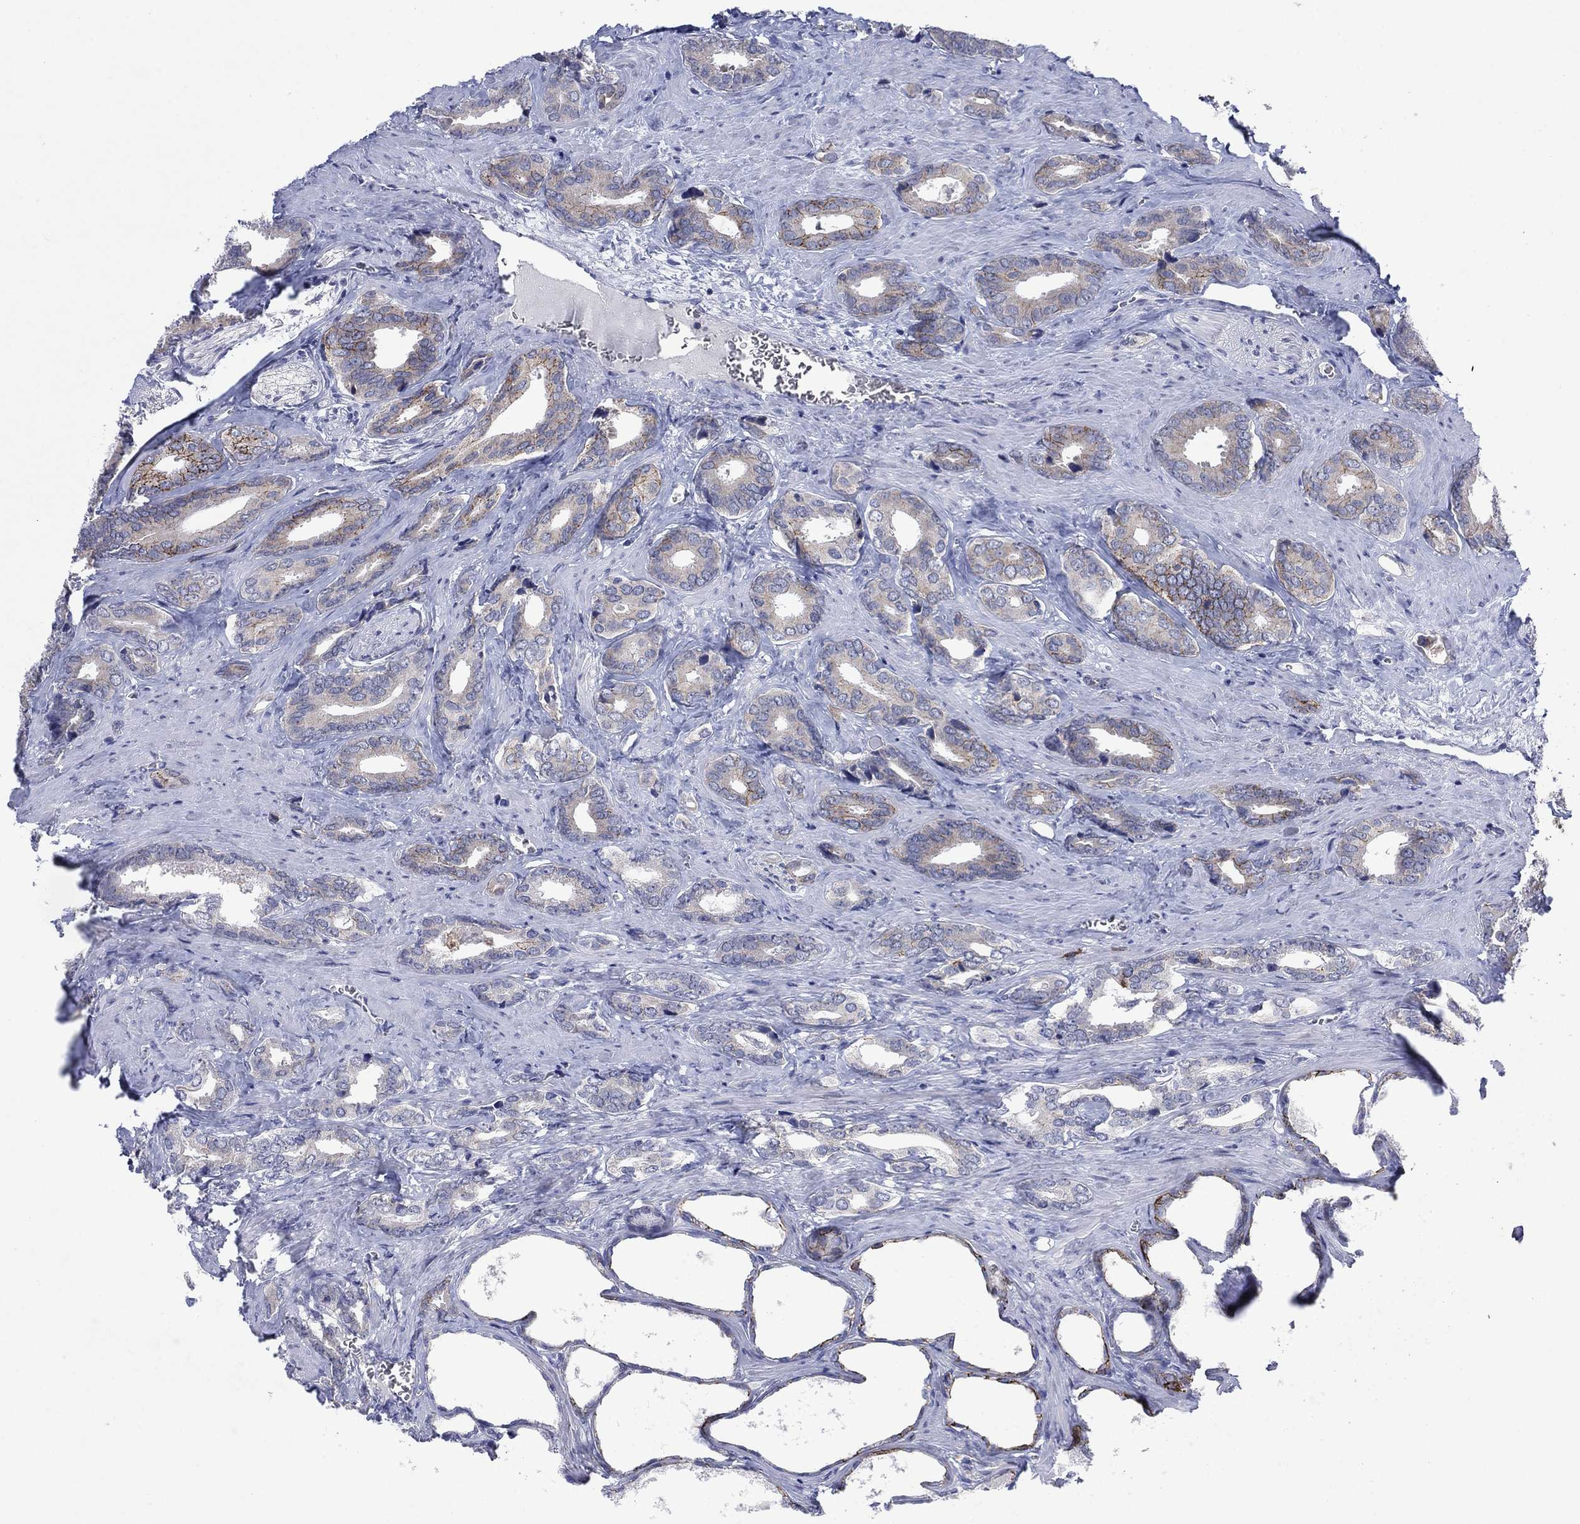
{"staining": {"intensity": "strong", "quantity": "<25%", "location": "cytoplasmic/membranous"}, "tissue": "prostate cancer", "cell_type": "Tumor cells", "image_type": "cancer", "snomed": [{"axis": "morphology", "description": "Adenocarcinoma, NOS"}, {"axis": "topography", "description": "Prostate"}], "caption": "Immunohistochemistry micrograph of neoplastic tissue: human prostate cancer (adenocarcinoma) stained using IHC reveals medium levels of strong protein expression localized specifically in the cytoplasmic/membranous of tumor cells, appearing as a cytoplasmic/membranous brown color.", "gene": "SDC1", "patient": {"sex": "male", "age": 66}}